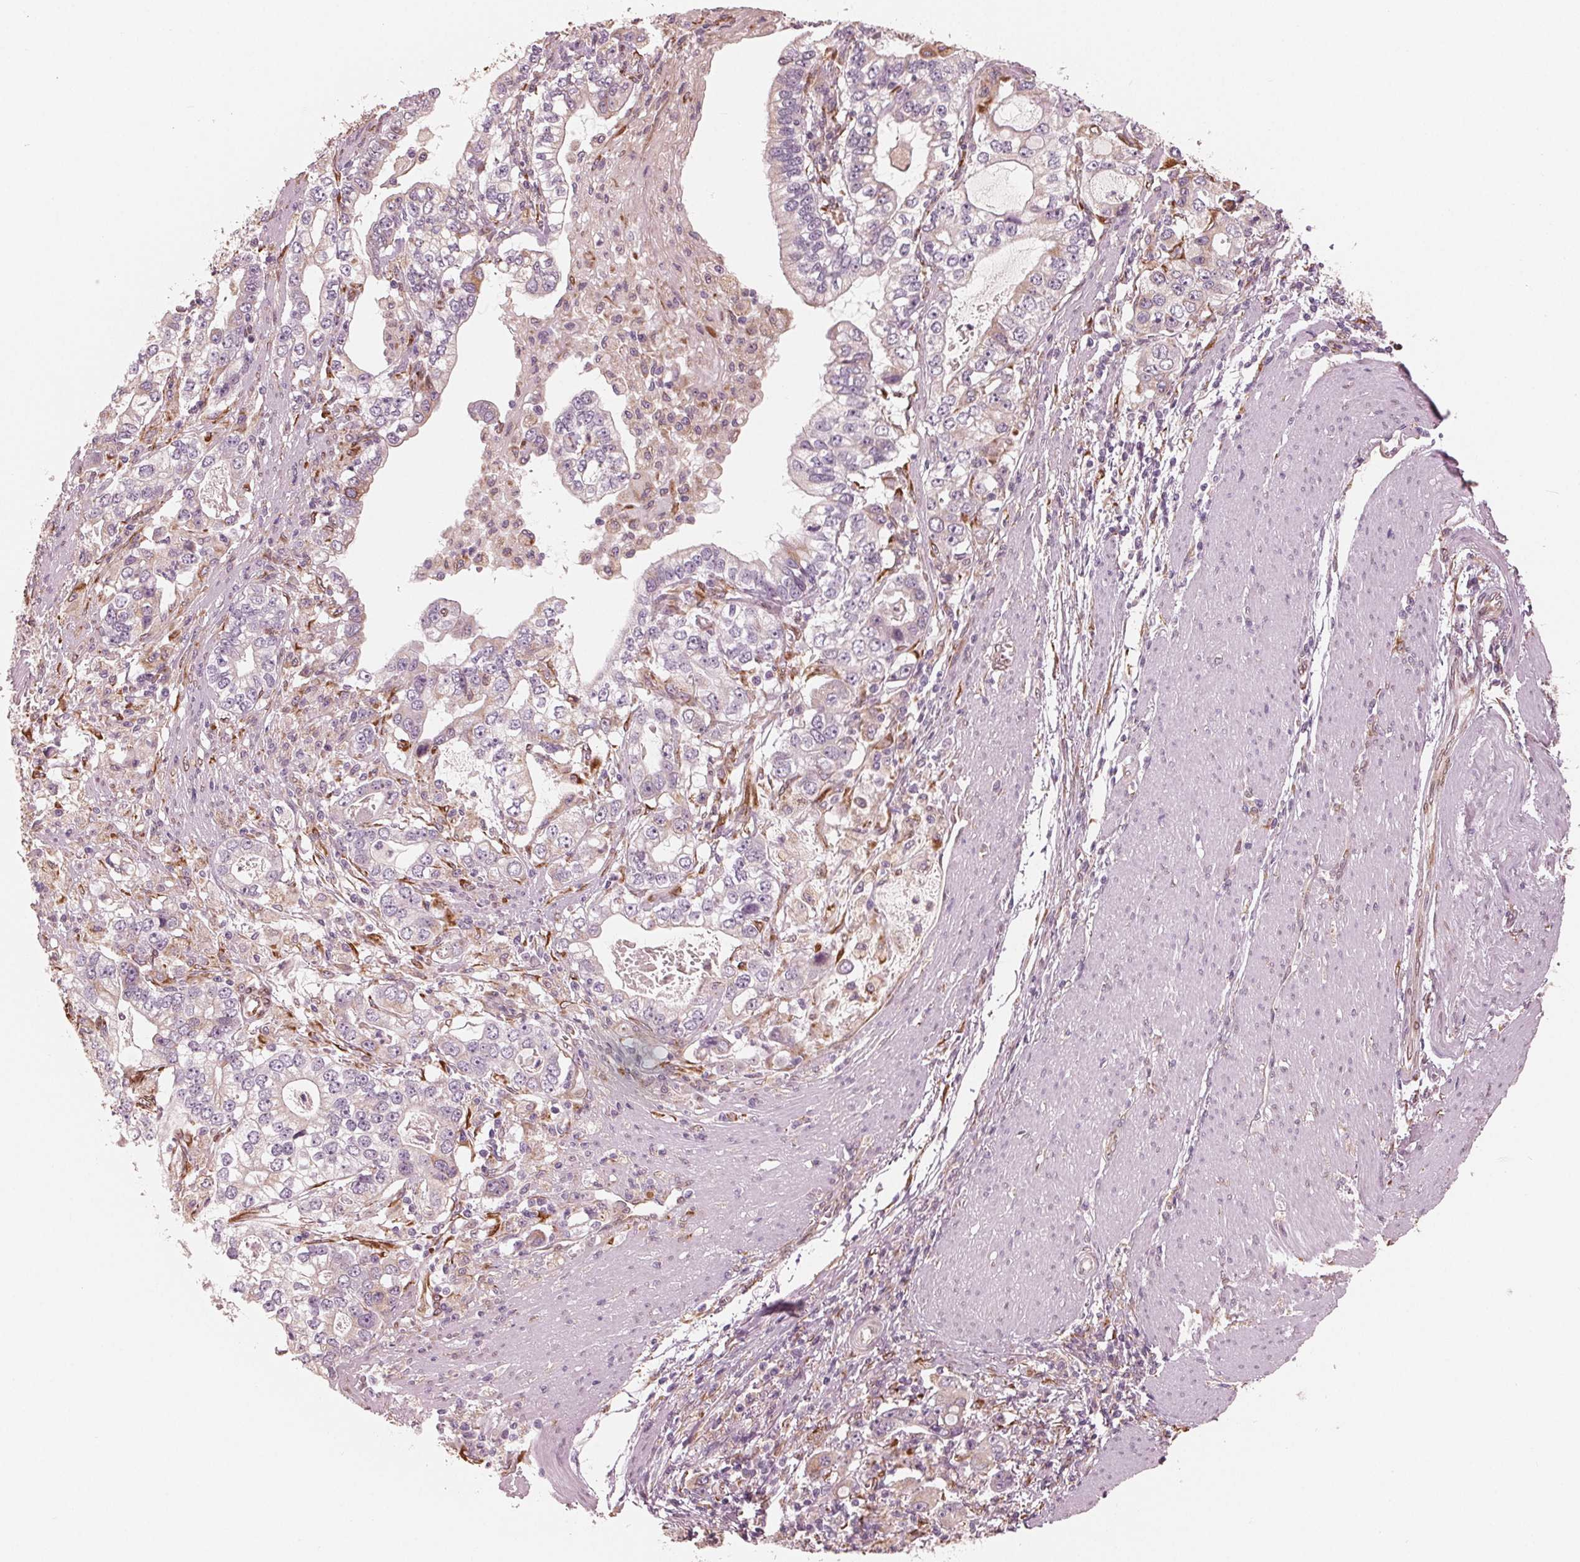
{"staining": {"intensity": "negative", "quantity": "none", "location": "none"}, "tissue": "stomach cancer", "cell_type": "Tumor cells", "image_type": "cancer", "snomed": [{"axis": "morphology", "description": "Adenocarcinoma, NOS"}, {"axis": "topography", "description": "Stomach, lower"}], "caption": "High magnification brightfield microscopy of stomach cancer (adenocarcinoma) stained with DAB (brown) and counterstained with hematoxylin (blue): tumor cells show no significant expression.", "gene": "IKBIP", "patient": {"sex": "female", "age": 72}}